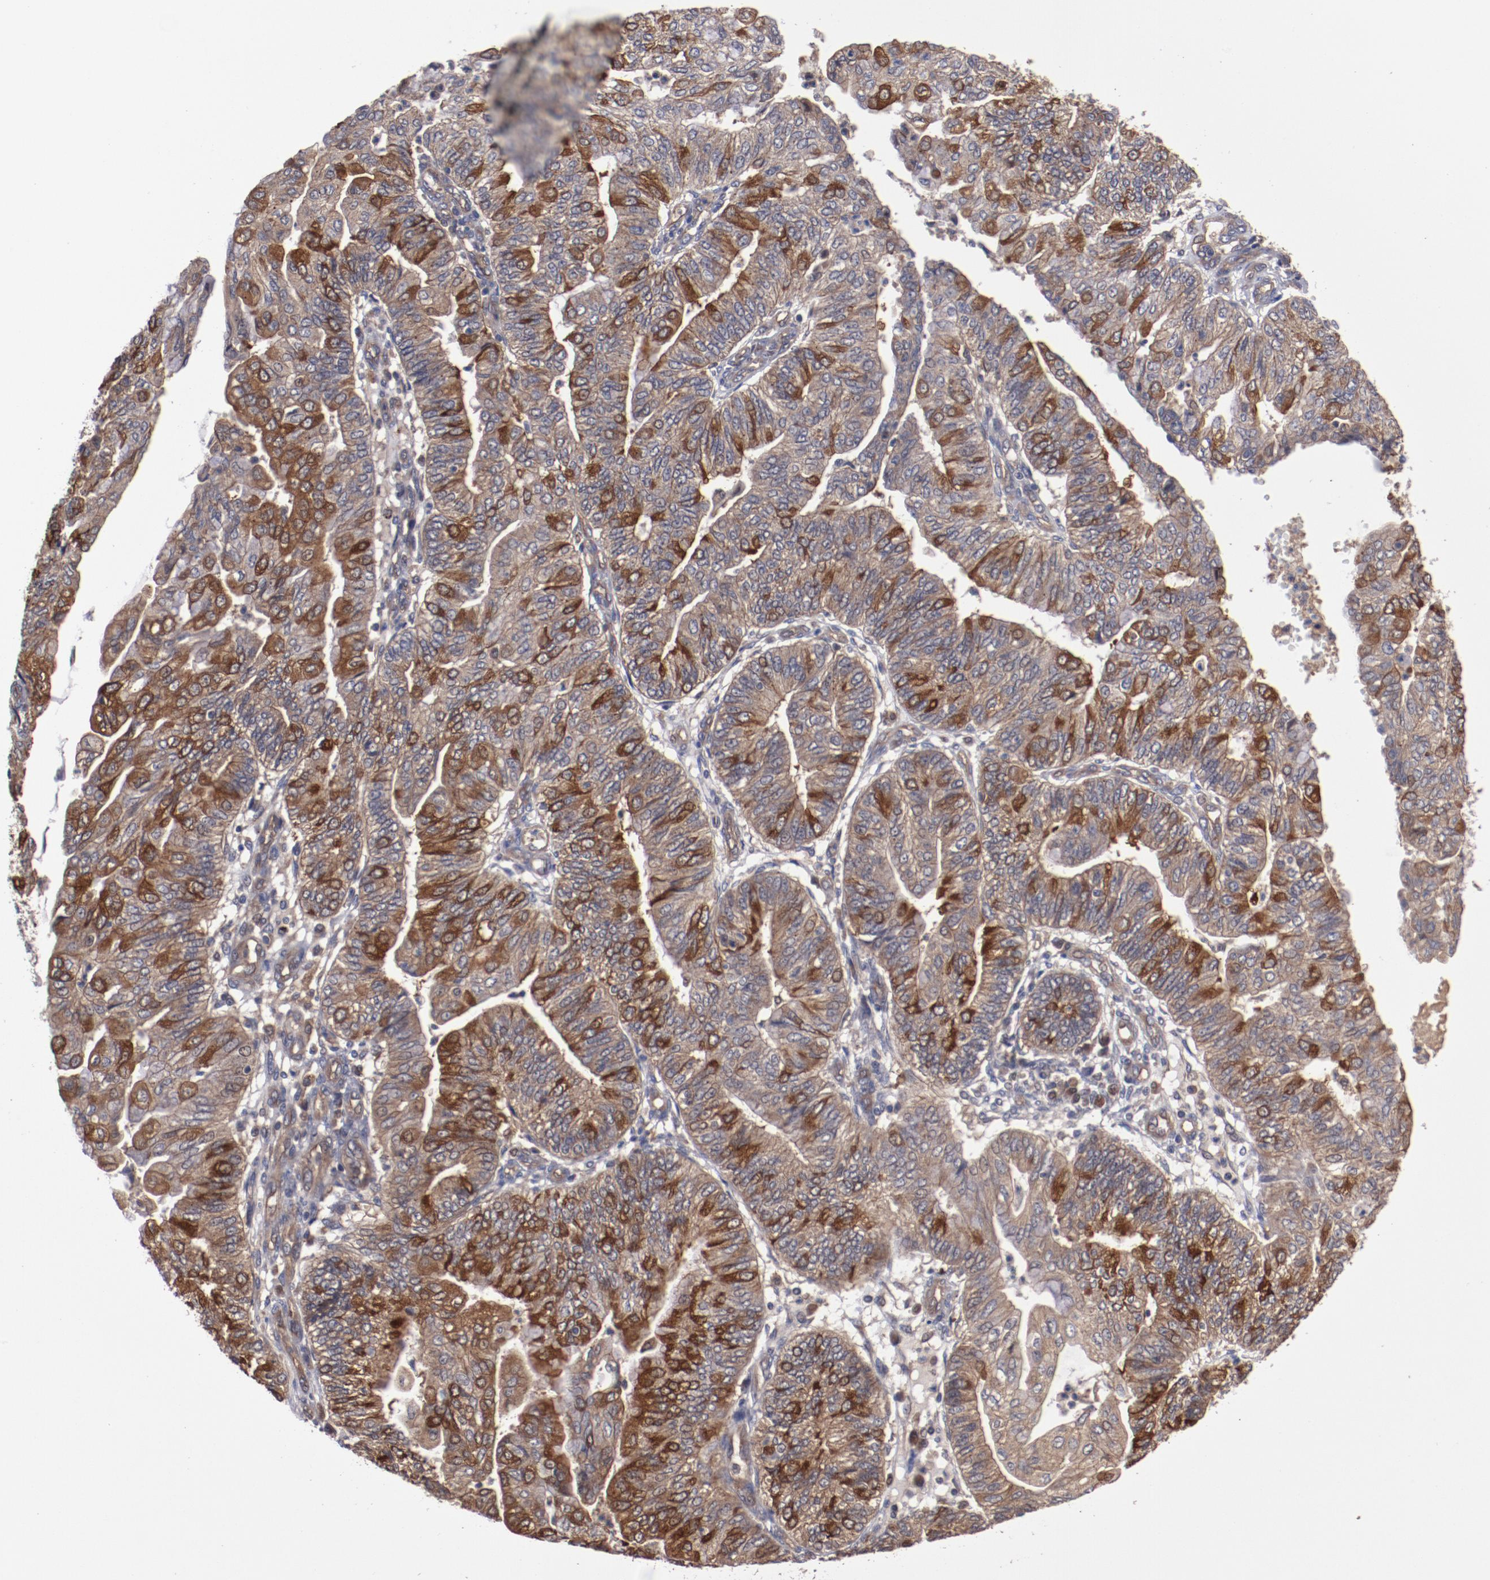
{"staining": {"intensity": "moderate", "quantity": "25%-75%", "location": "cytoplasmic/membranous"}, "tissue": "endometrial cancer", "cell_type": "Tumor cells", "image_type": "cancer", "snomed": [{"axis": "morphology", "description": "Adenocarcinoma, NOS"}, {"axis": "topography", "description": "Endometrium"}], "caption": "Immunohistochemistry photomicrograph of human endometrial adenocarcinoma stained for a protein (brown), which reveals medium levels of moderate cytoplasmic/membranous expression in approximately 25%-75% of tumor cells.", "gene": "DNAAF2", "patient": {"sex": "female", "age": 59}}